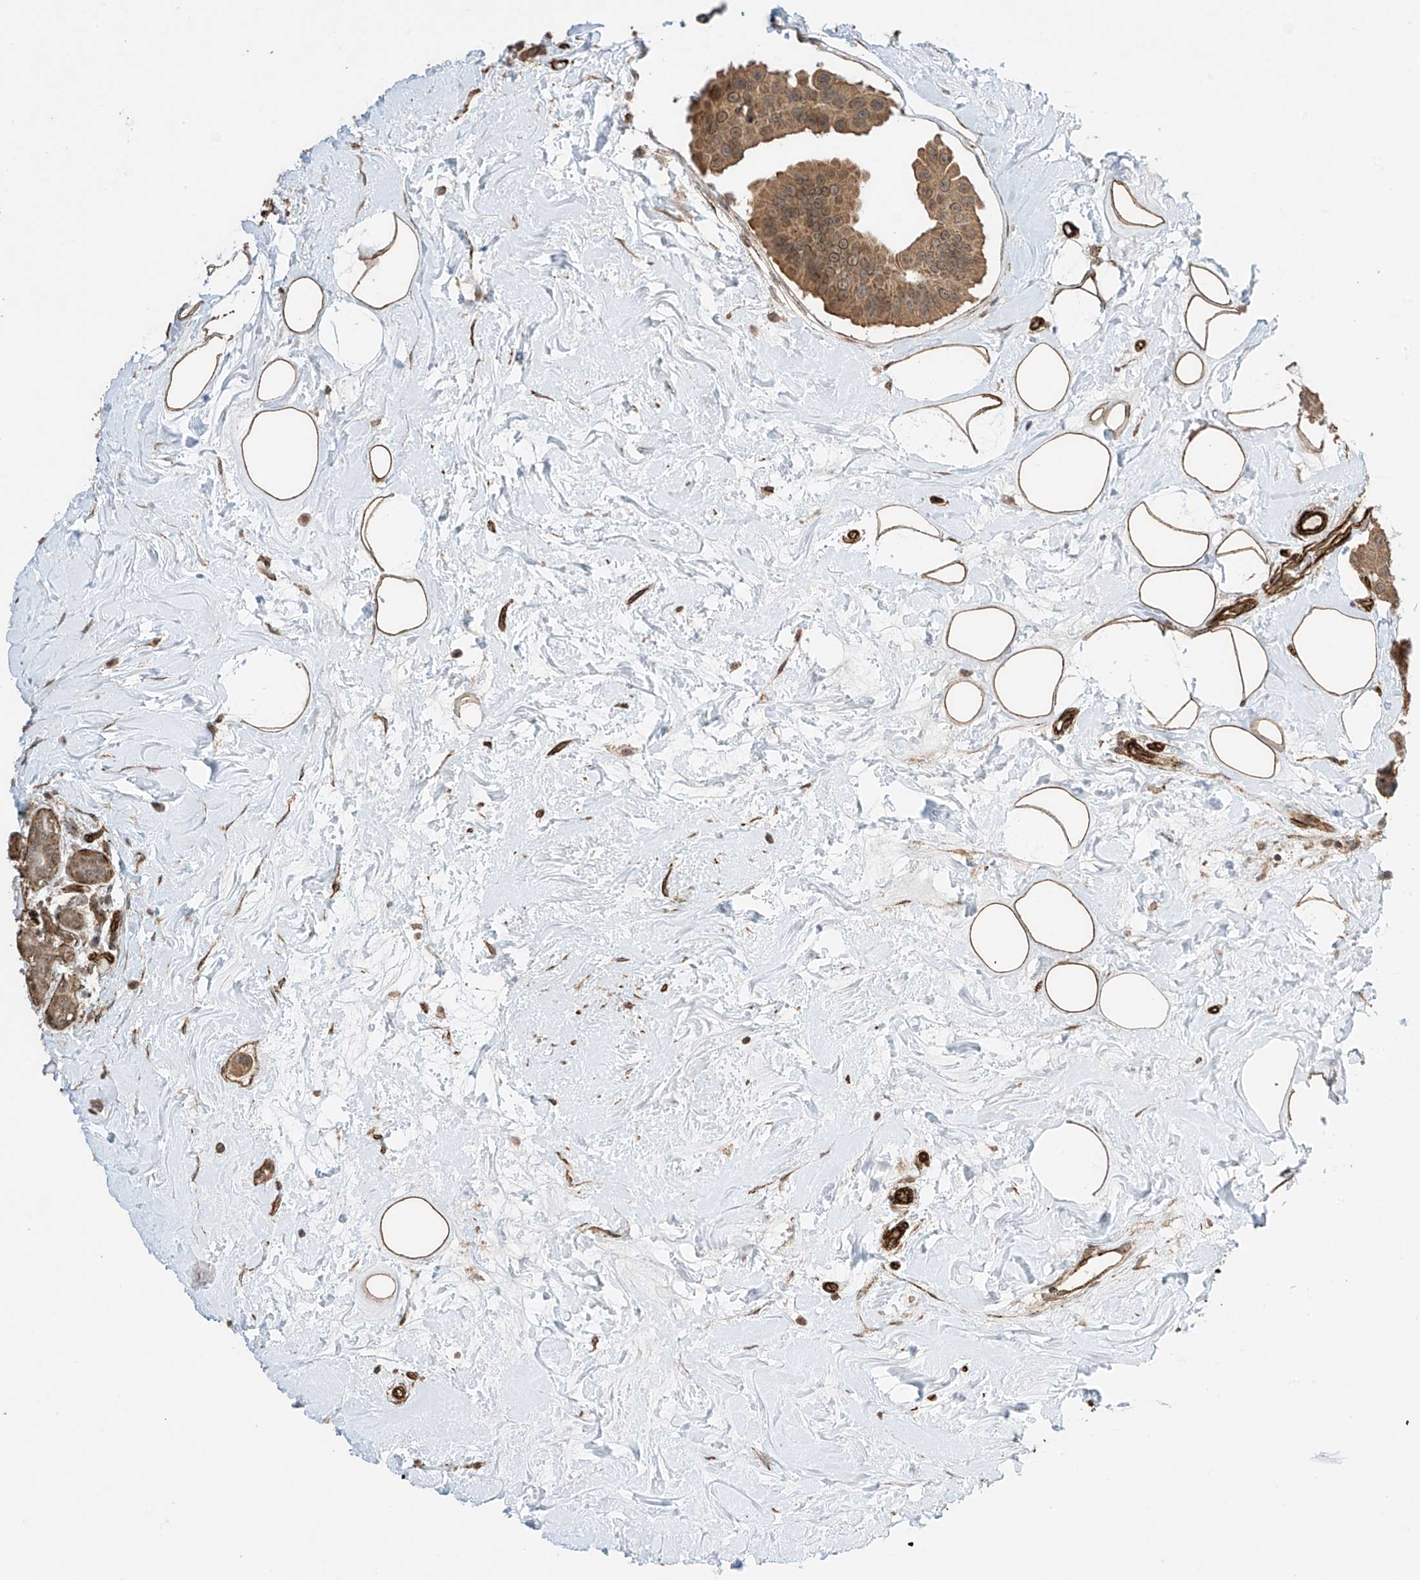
{"staining": {"intensity": "moderate", "quantity": ">75%", "location": "cytoplasmic/membranous"}, "tissue": "breast cancer", "cell_type": "Tumor cells", "image_type": "cancer", "snomed": [{"axis": "morphology", "description": "Normal tissue, NOS"}, {"axis": "morphology", "description": "Duct carcinoma"}, {"axis": "topography", "description": "Breast"}], "caption": "The immunohistochemical stain shows moderate cytoplasmic/membranous expression in tumor cells of invasive ductal carcinoma (breast) tissue.", "gene": "TTLL5", "patient": {"sex": "female", "age": 39}}